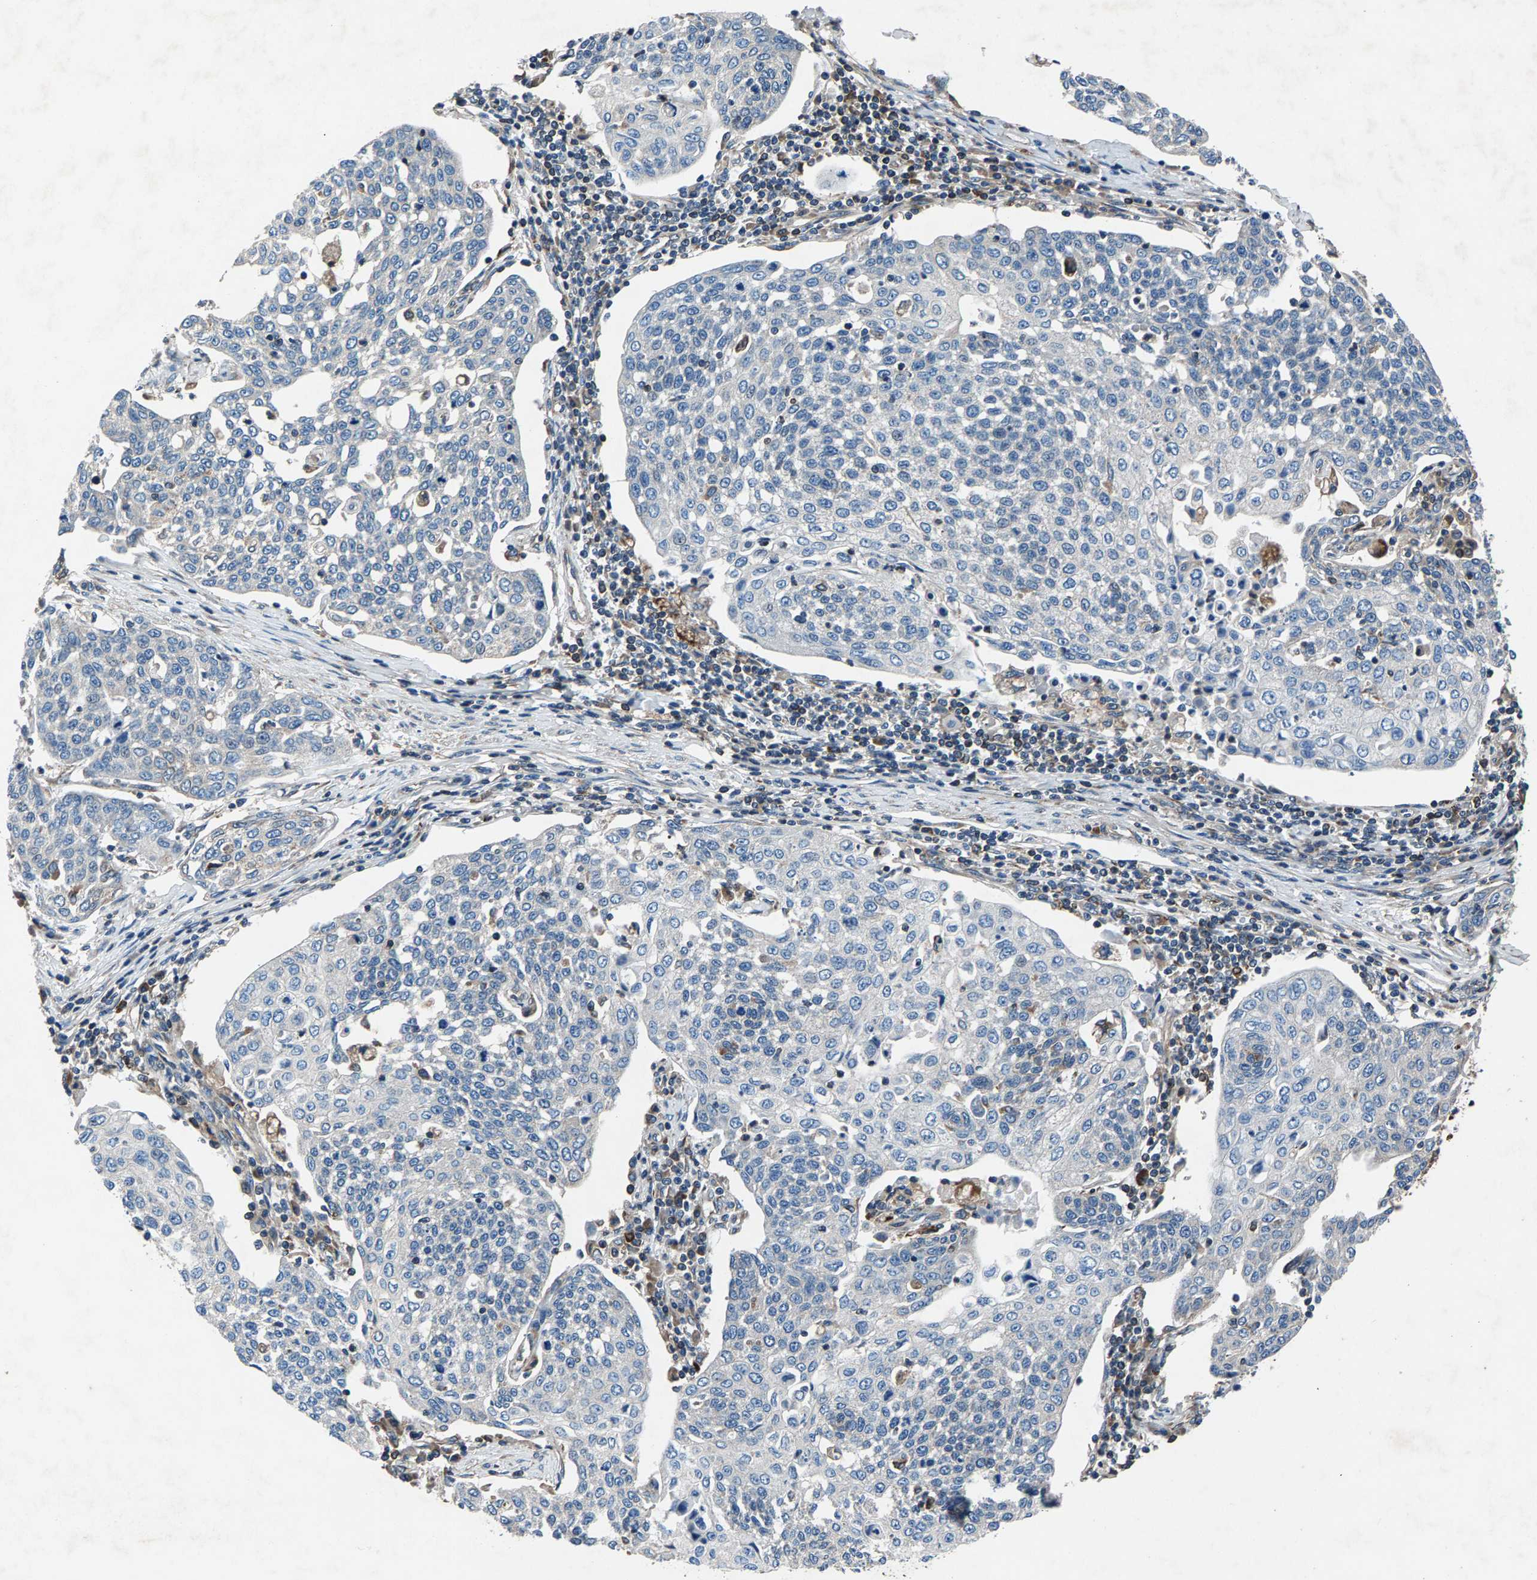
{"staining": {"intensity": "negative", "quantity": "none", "location": "none"}, "tissue": "cervical cancer", "cell_type": "Tumor cells", "image_type": "cancer", "snomed": [{"axis": "morphology", "description": "Squamous cell carcinoma, NOS"}, {"axis": "topography", "description": "Cervix"}], "caption": "There is no significant positivity in tumor cells of cervical cancer (squamous cell carcinoma).", "gene": "LPCAT1", "patient": {"sex": "female", "age": 34}}